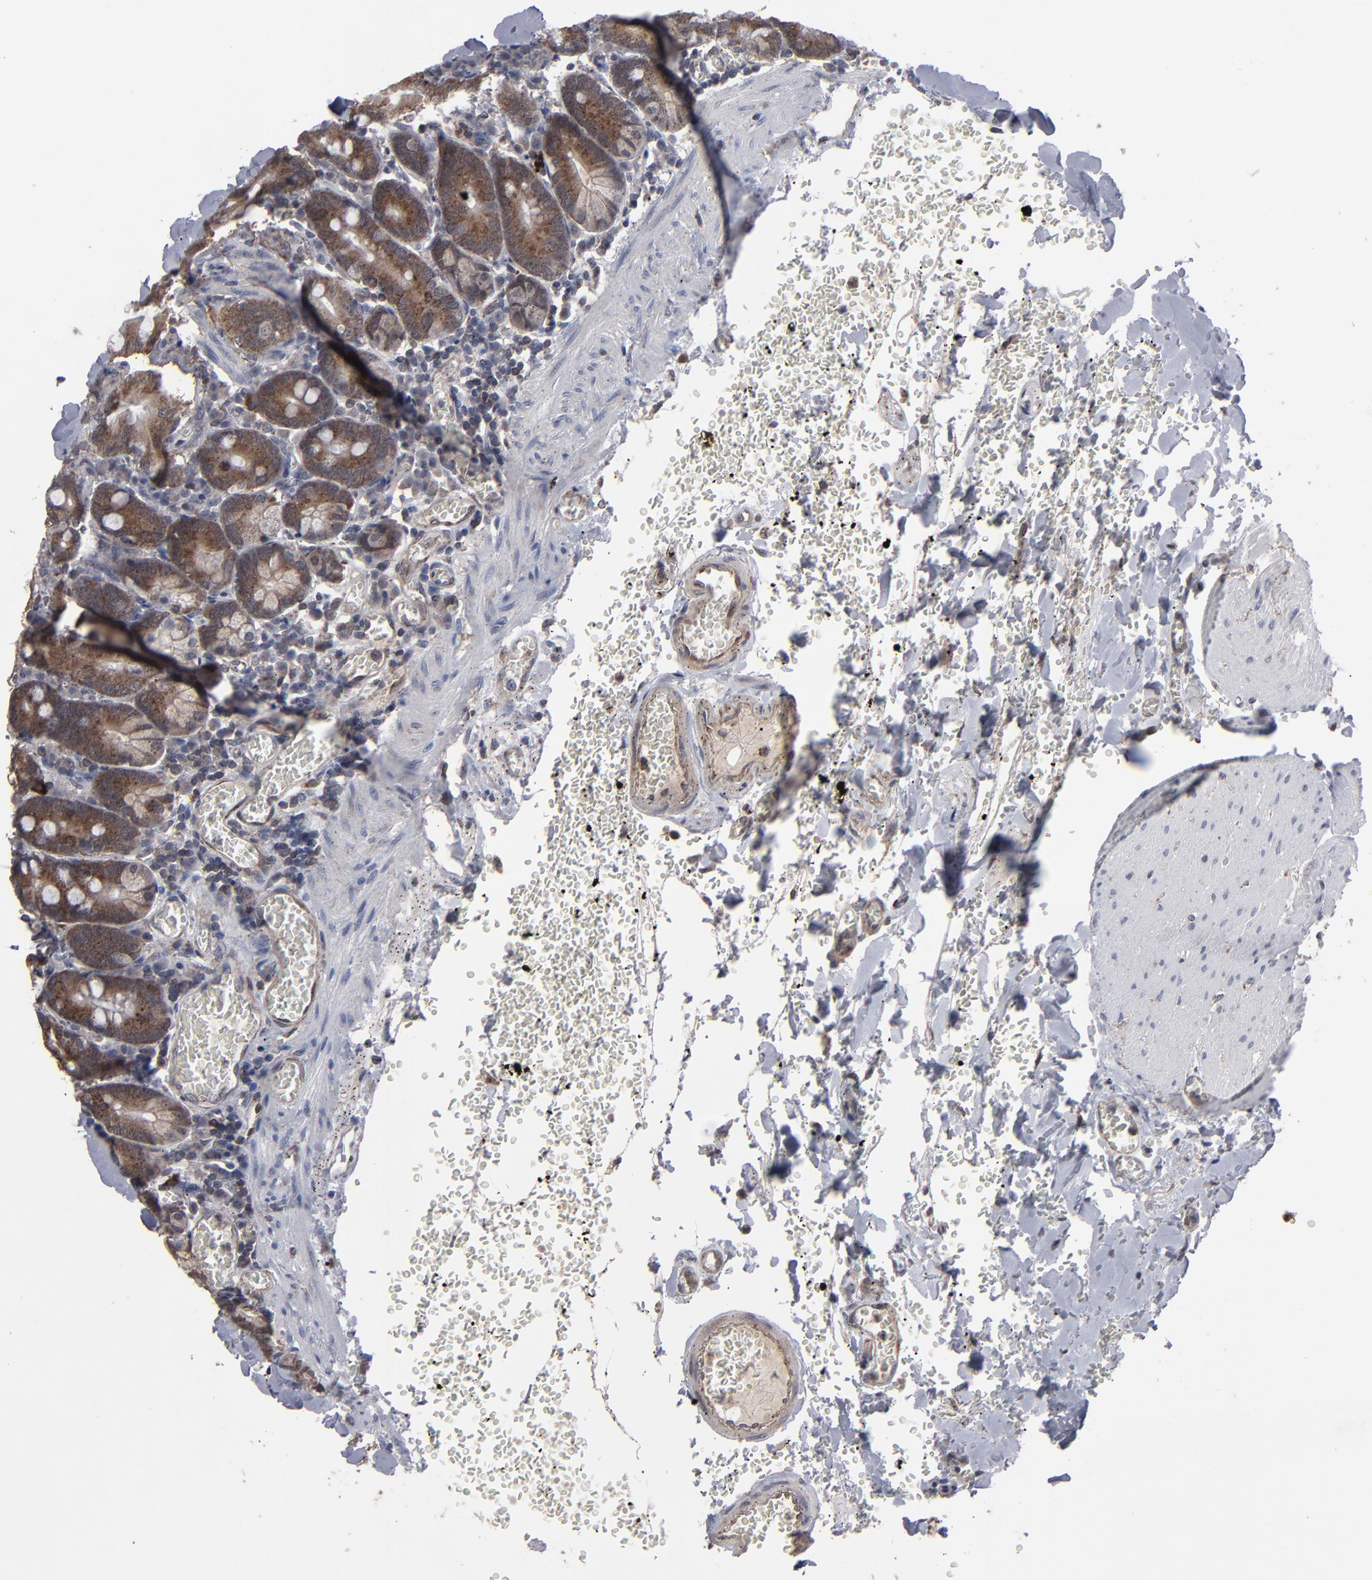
{"staining": {"intensity": "strong", "quantity": ">75%", "location": "cytoplasmic/membranous"}, "tissue": "small intestine", "cell_type": "Glandular cells", "image_type": "normal", "snomed": [{"axis": "morphology", "description": "Normal tissue, NOS"}, {"axis": "topography", "description": "Small intestine"}], "caption": "Protein staining of unremarkable small intestine displays strong cytoplasmic/membranous expression in approximately >75% of glandular cells.", "gene": "KIAA2026", "patient": {"sex": "male", "age": 71}}